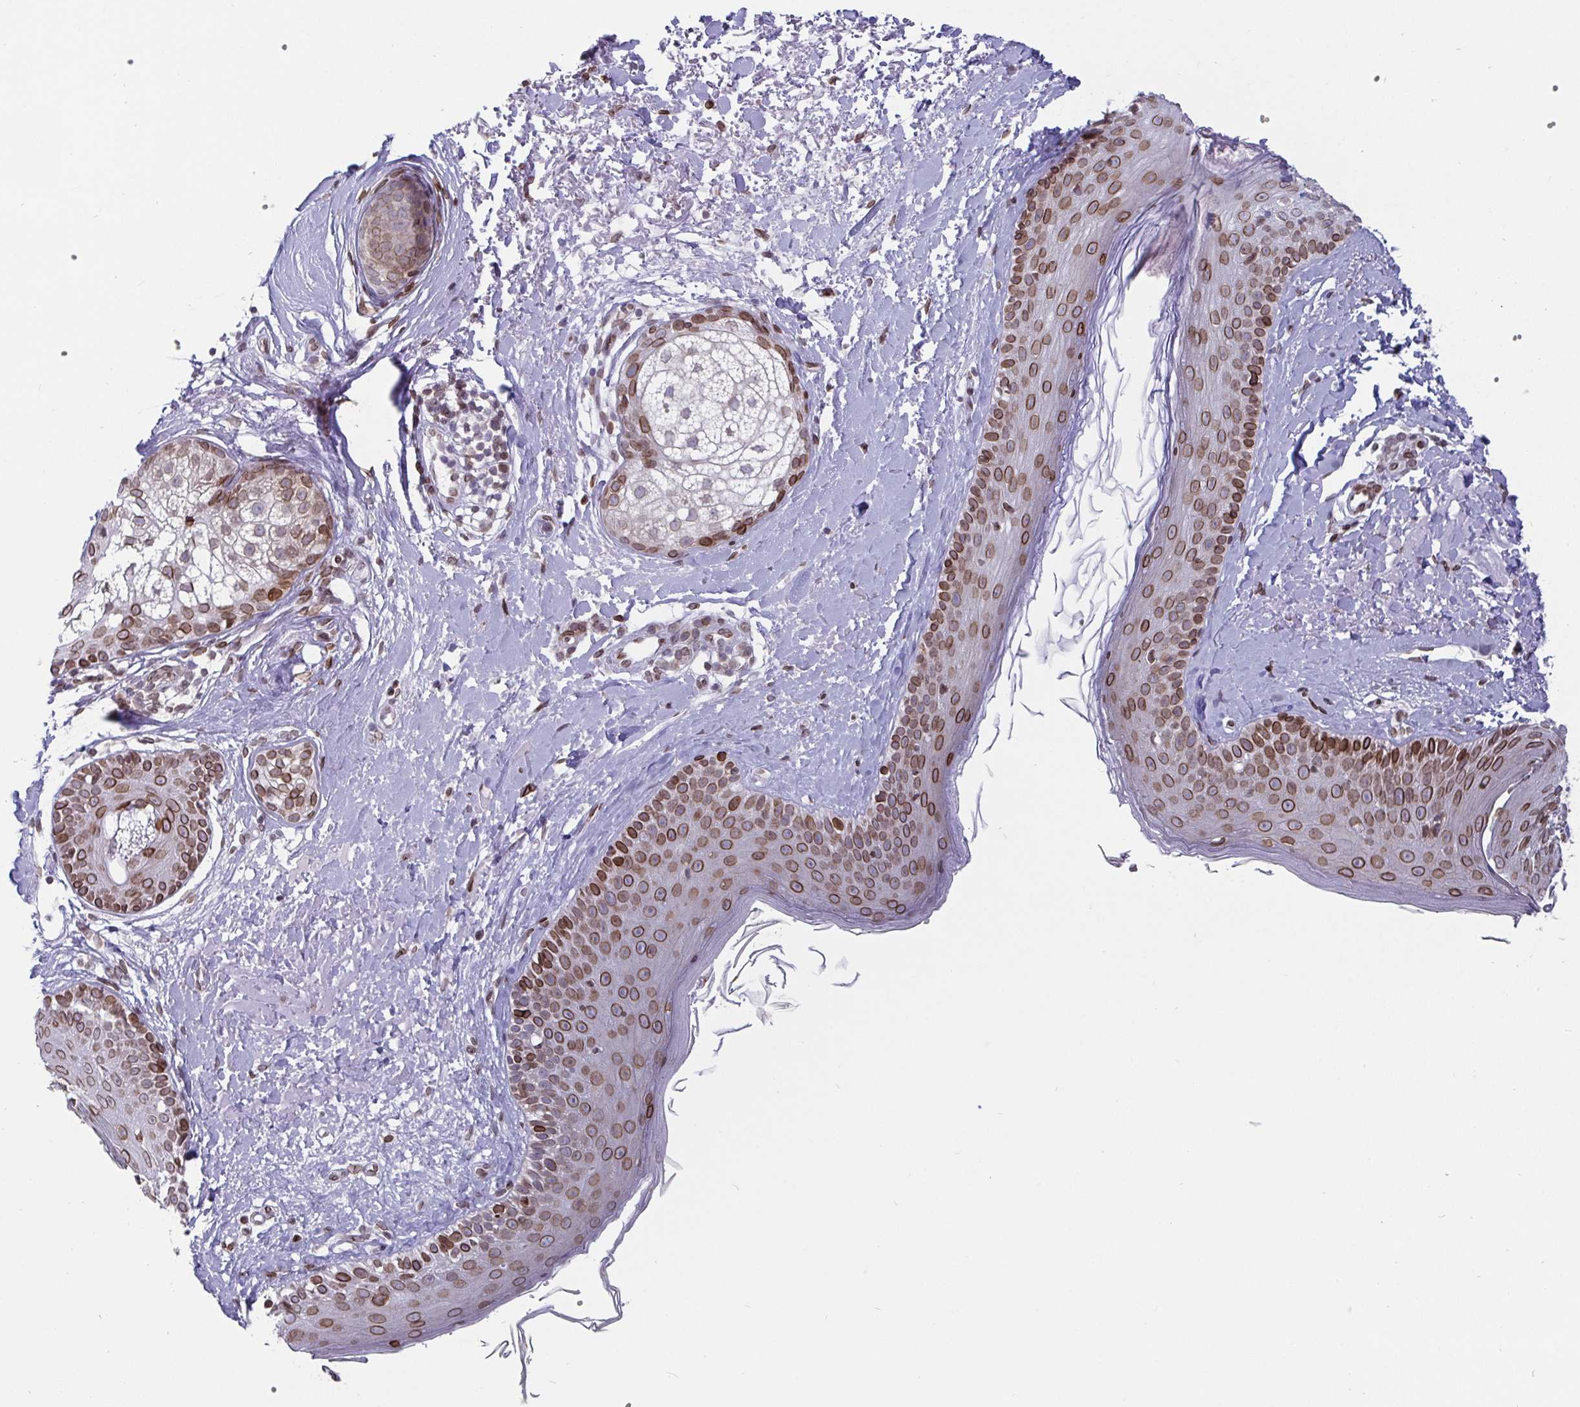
{"staining": {"intensity": "moderate", "quantity": "<25%", "location": "nuclear"}, "tissue": "skin", "cell_type": "Fibroblasts", "image_type": "normal", "snomed": [{"axis": "morphology", "description": "Normal tissue, NOS"}, {"axis": "topography", "description": "Skin"}], "caption": "Immunohistochemistry (IHC) of benign human skin displays low levels of moderate nuclear staining in about <25% of fibroblasts.", "gene": "EMD", "patient": {"sex": "male", "age": 73}}